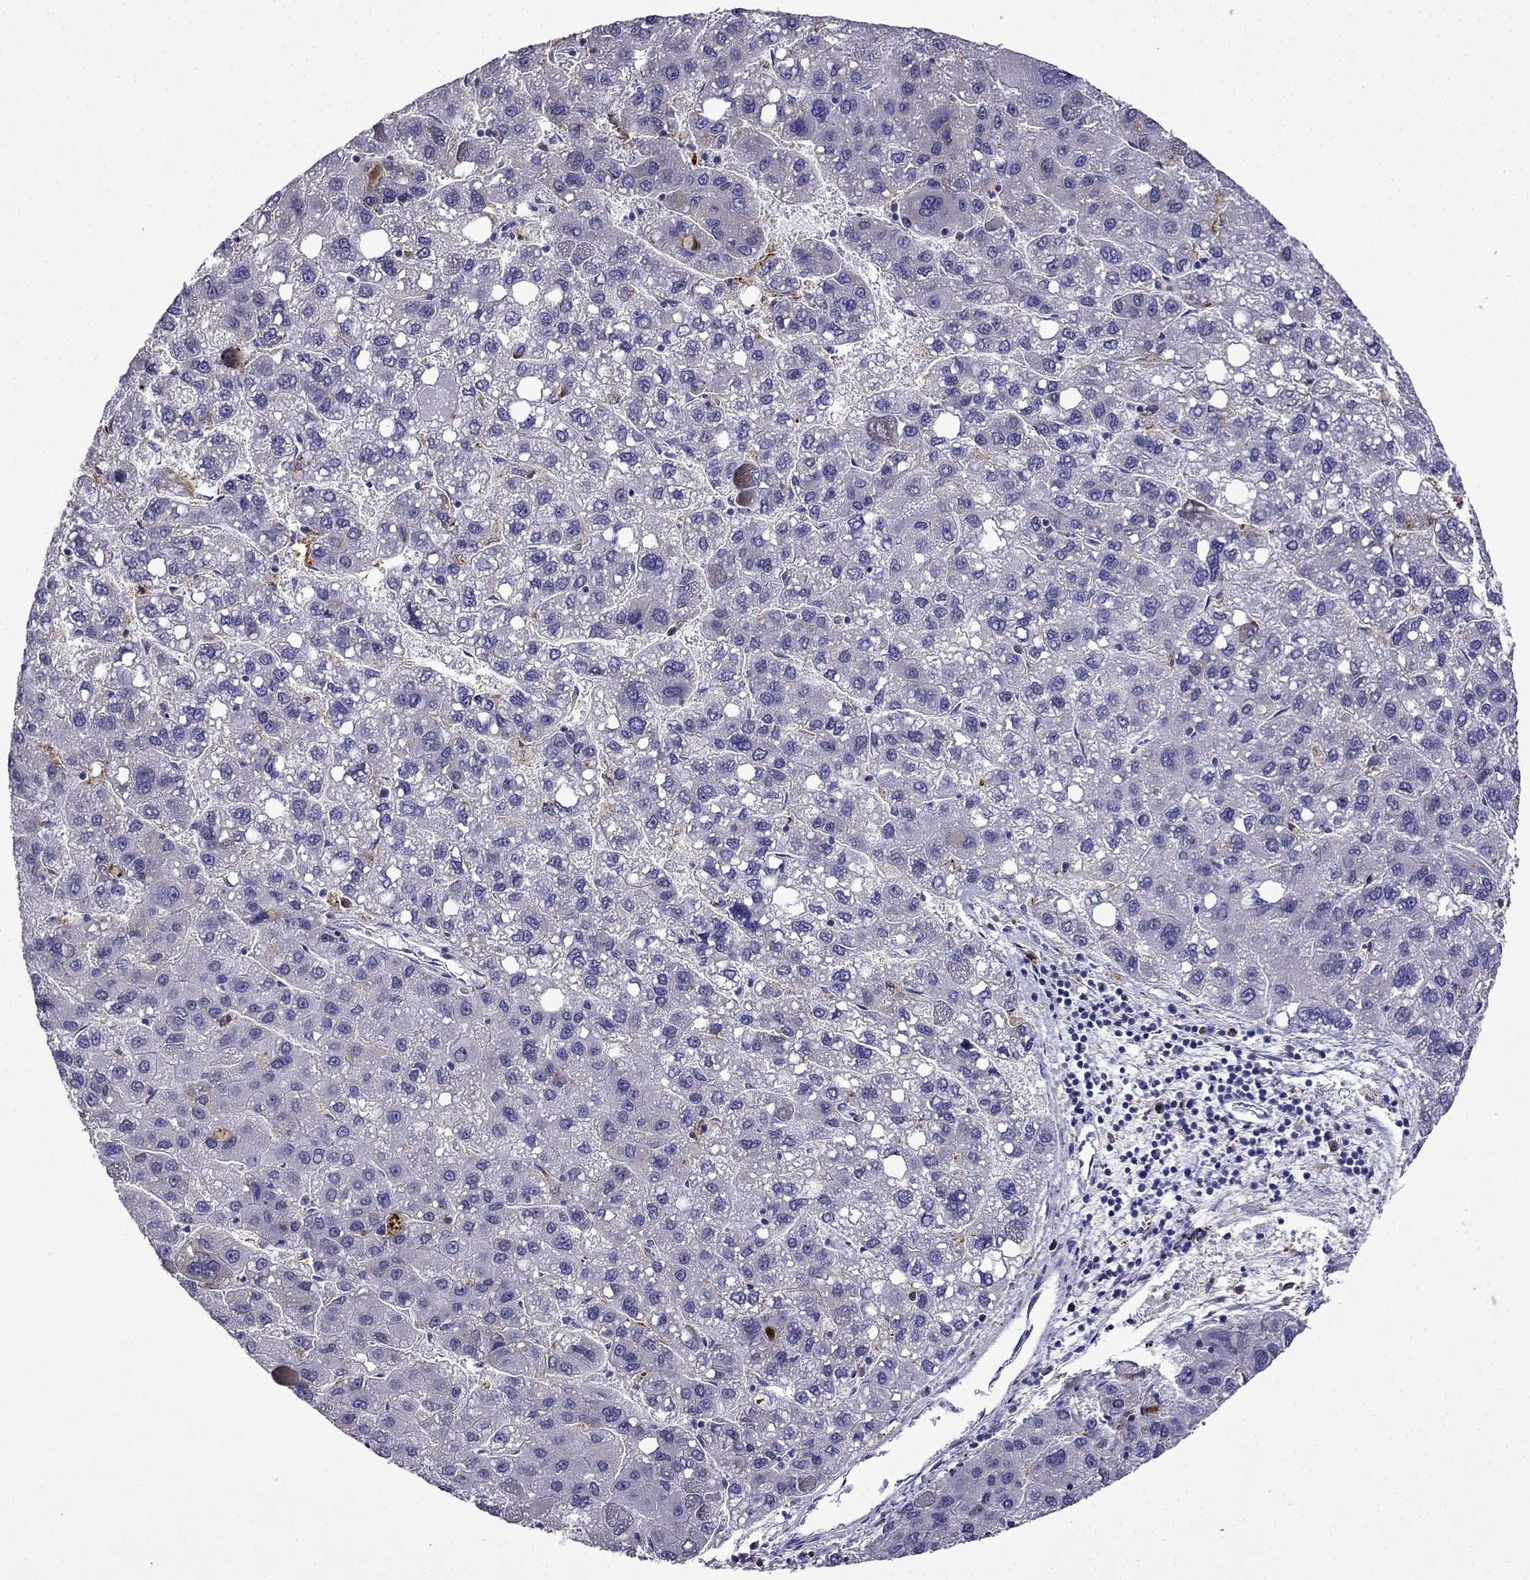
{"staining": {"intensity": "negative", "quantity": "none", "location": "none"}, "tissue": "liver cancer", "cell_type": "Tumor cells", "image_type": "cancer", "snomed": [{"axis": "morphology", "description": "Carcinoma, Hepatocellular, NOS"}, {"axis": "topography", "description": "Liver"}], "caption": "Immunohistochemistry (IHC) photomicrograph of neoplastic tissue: liver cancer (hepatocellular carcinoma) stained with DAB (3,3'-diaminobenzidine) shows no significant protein staining in tumor cells. (DAB immunohistochemistry (IHC) with hematoxylin counter stain).", "gene": "TSSK4", "patient": {"sex": "female", "age": 82}}